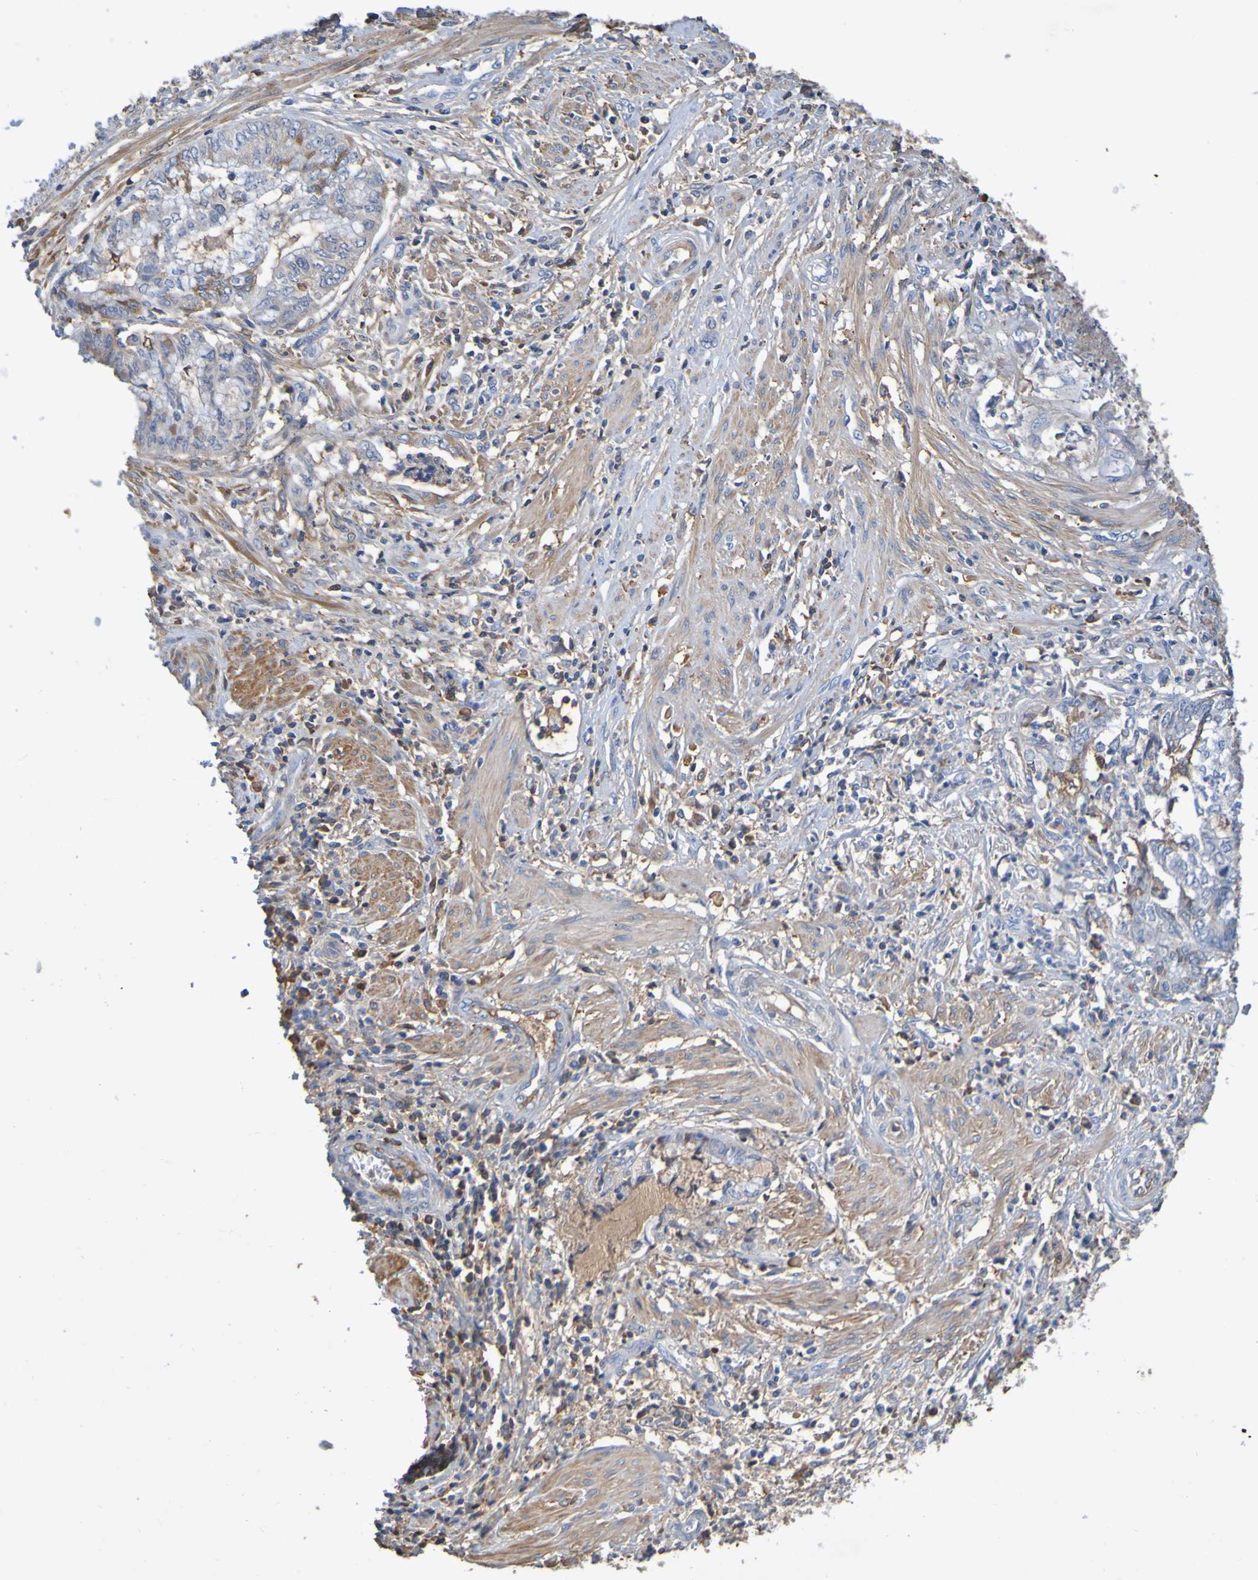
{"staining": {"intensity": "moderate", "quantity": "<25%", "location": "cytoplasmic/membranous"}, "tissue": "endometrial cancer", "cell_type": "Tumor cells", "image_type": "cancer", "snomed": [{"axis": "morphology", "description": "Necrosis, NOS"}, {"axis": "morphology", "description": "Adenocarcinoma, NOS"}, {"axis": "topography", "description": "Endometrium"}], "caption": "DAB immunohistochemical staining of human adenocarcinoma (endometrial) displays moderate cytoplasmic/membranous protein positivity in about <25% of tumor cells. The protein is stained brown, and the nuclei are stained in blue (DAB (3,3'-diaminobenzidine) IHC with brightfield microscopy, high magnification).", "gene": "GAB3", "patient": {"sex": "female", "age": 79}}